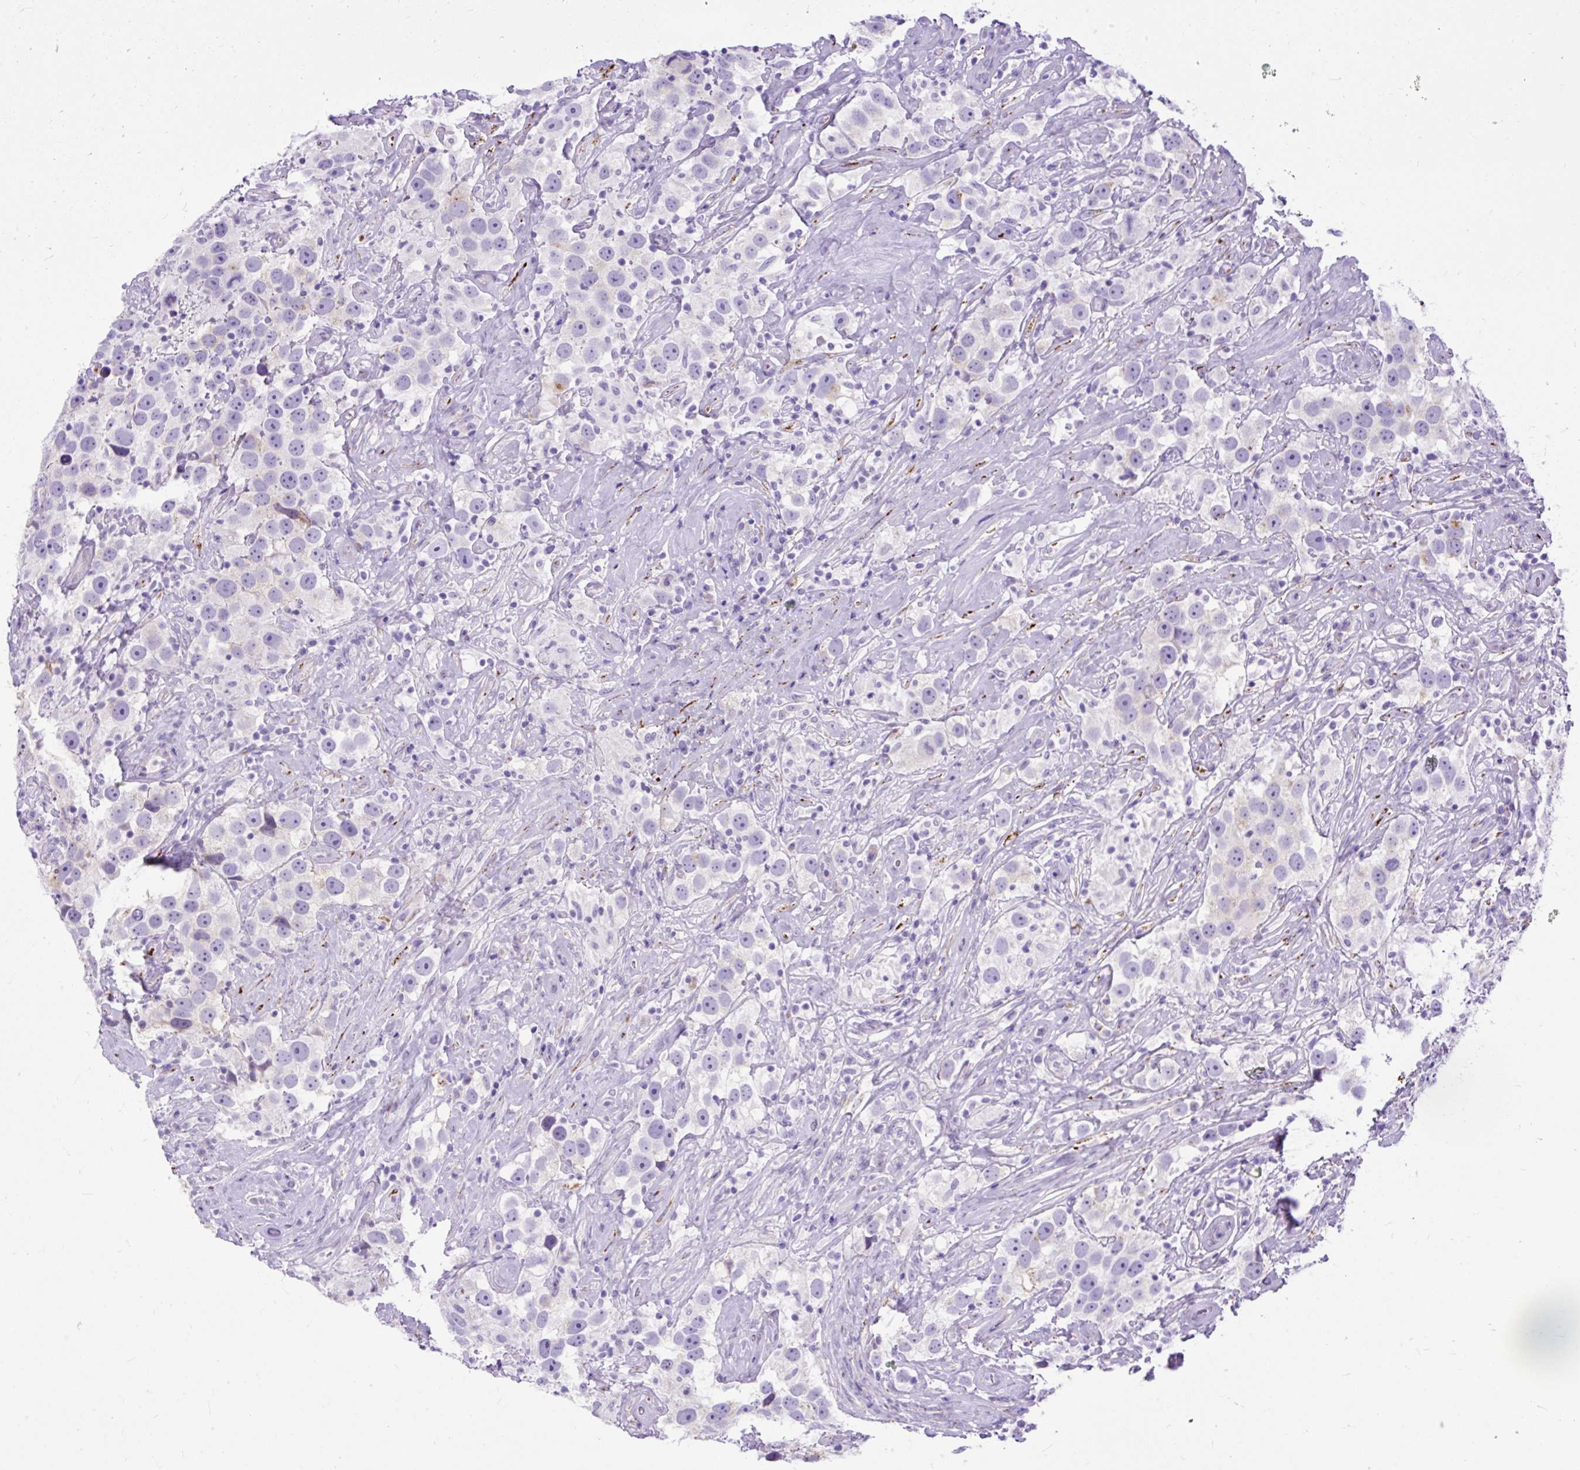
{"staining": {"intensity": "negative", "quantity": "none", "location": "none"}, "tissue": "testis cancer", "cell_type": "Tumor cells", "image_type": "cancer", "snomed": [{"axis": "morphology", "description": "Seminoma, NOS"}, {"axis": "topography", "description": "Testis"}], "caption": "This is an immunohistochemistry micrograph of seminoma (testis). There is no expression in tumor cells.", "gene": "ZNF256", "patient": {"sex": "male", "age": 49}}